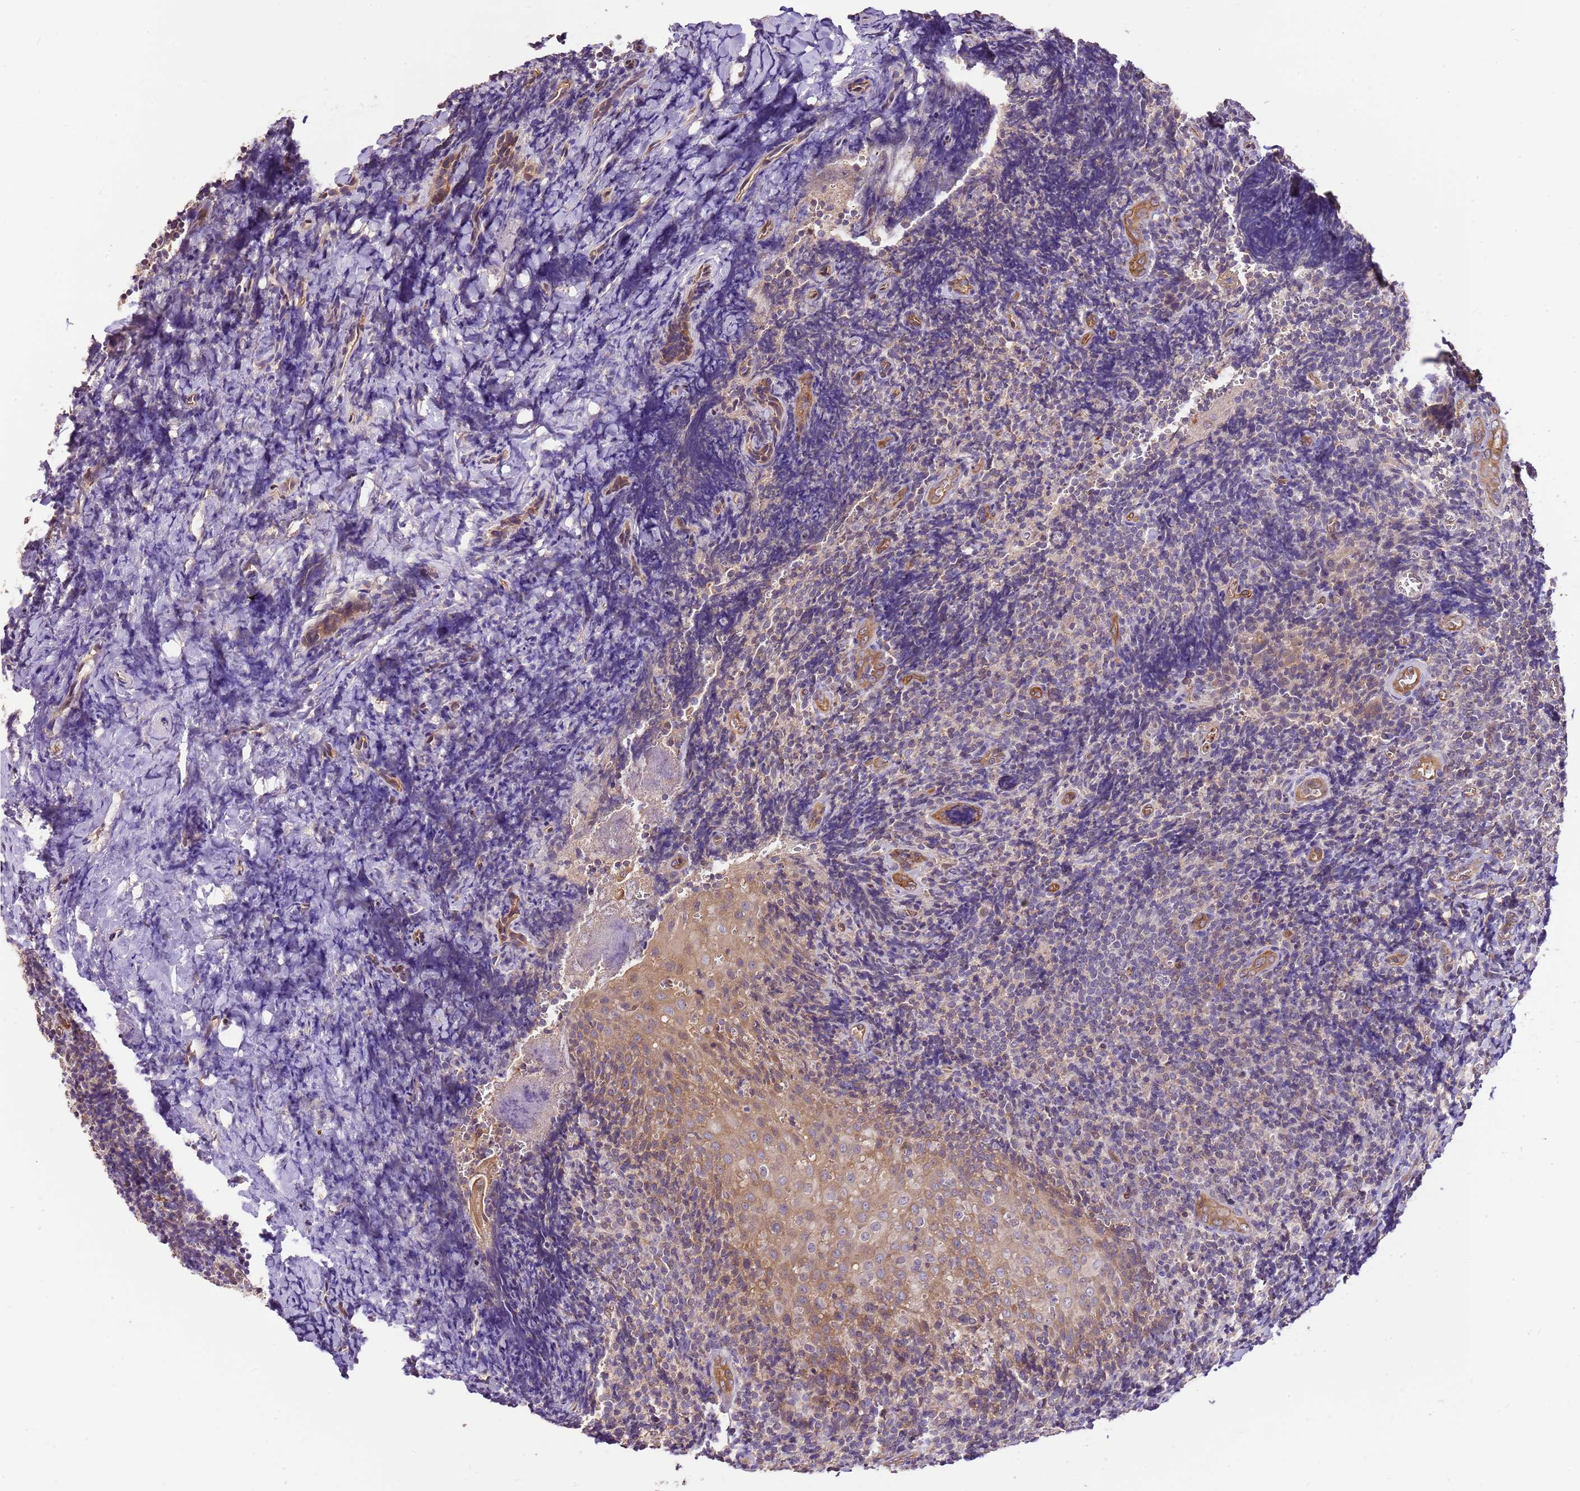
{"staining": {"intensity": "weak", "quantity": "25%-75%", "location": "cytoplasmic/membranous"}, "tissue": "tonsil", "cell_type": "Germinal center cells", "image_type": "normal", "snomed": [{"axis": "morphology", "description": "Normal tissue, NOS"}, {"axis": "topography", "description": "Tonsil"}], "caption": "A low amount of weak cytoplasmic/membranous positivity is seen in approximately 25%-75% of germinal center cells in benign tonsil. The staining is performed using DAB (3,3'-diaminobenzidine) brown chromogen to label protein expression. The nuclei are counter-stained blue using hematoxylin.", "gene": "DOCK9", "patient": {"sex": "male", "age": 27}}